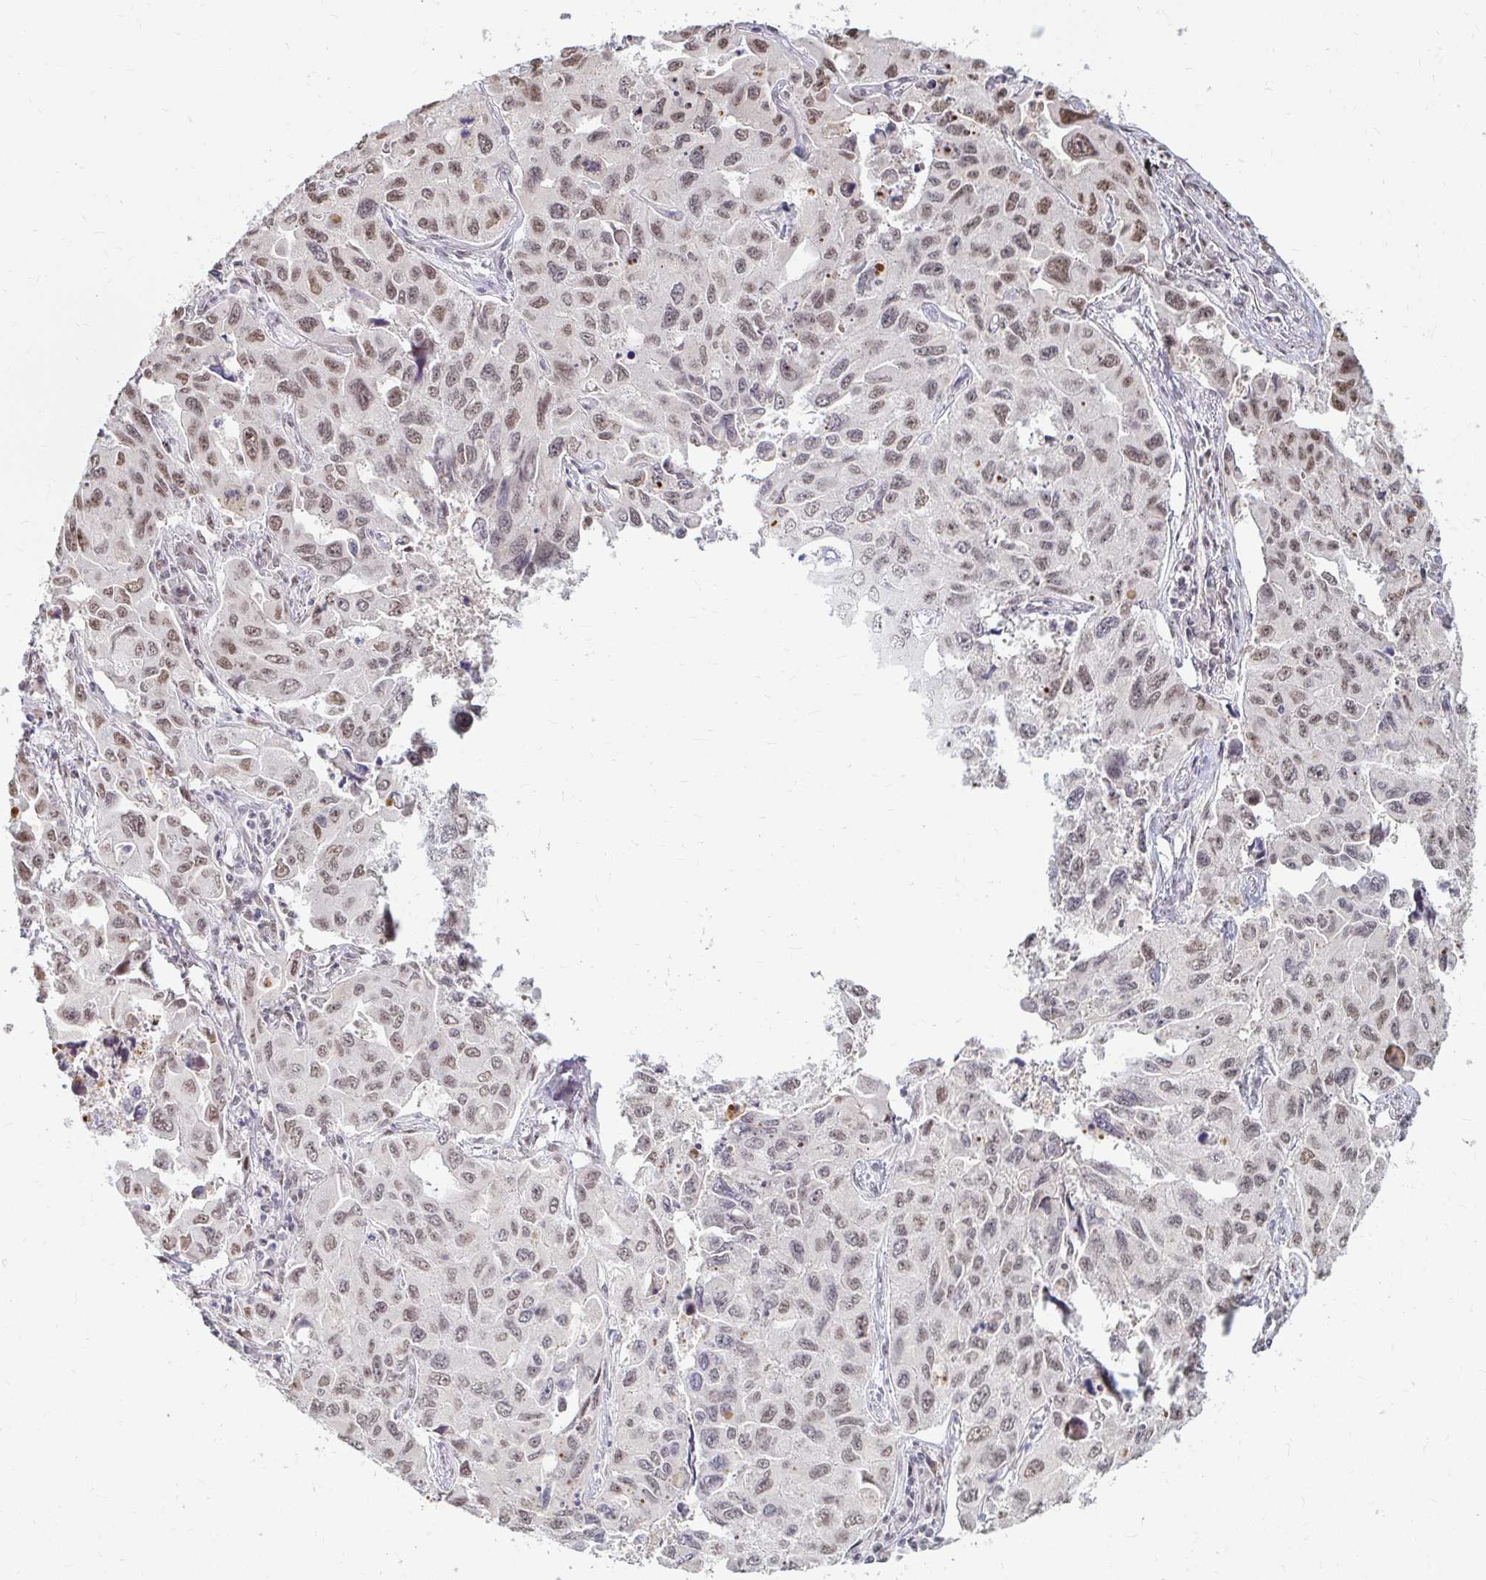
{"staining": {"intensity": "weak", "quantity": "25%-75%", "location": "nuclear"}, "tissue": "lung cancer", "cell_type": "Tumor cells", "image_type": "cancer", "snomed": [{"axis": "morphology", "description": "Adenocarcinoma, NOS"}, {"axis": "topography", "description": "Lung"}], "caption": "IHC micrograph of neoplastic tissue: lung adenocarcinoma stained using IHC displays low levels of weak protein expression localized specifically in the nuclear of tumor cells, appearing as a nuclear brown color.", "gene": "HNRNPU", "patient": {"sex": "male", "age": 64}}